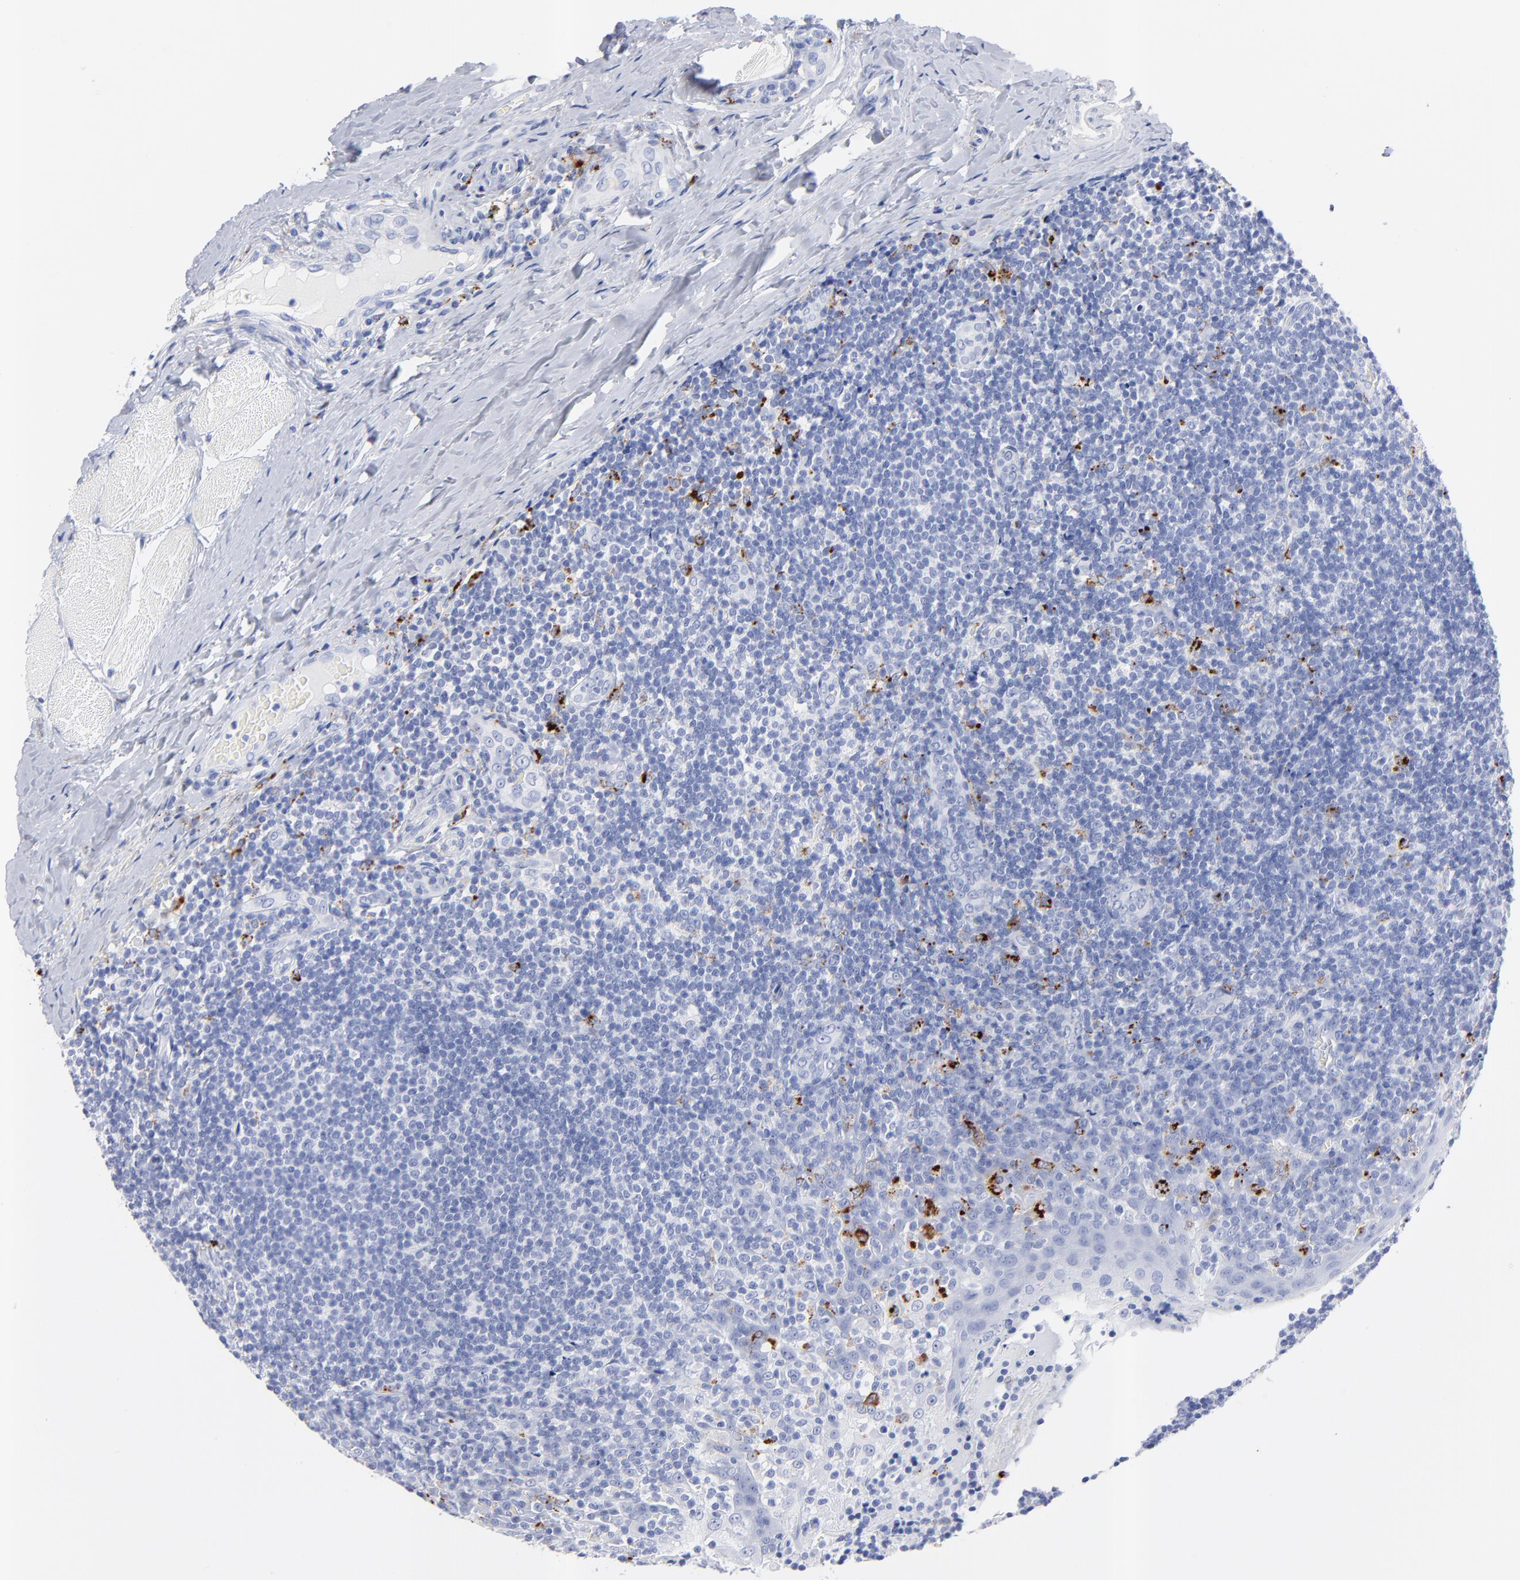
{"staining": {"intensity": "negative", "quantity": "none", "location": "none"}, "tissue": "tonsil", "cell_type": "Germinal center cells", "image_type": "normal", "snomed": [{"axis": "morphology", "description": "Normal tissue, NOS"}, {"axis": "topography", "description": "Tonsil"}], "caption": "Immunohistochemical staining of normal tonsil displays no significant positivity in germinal center cells.", "gene": "CPVL", "patient": {"sex": "male", "age": 31}}